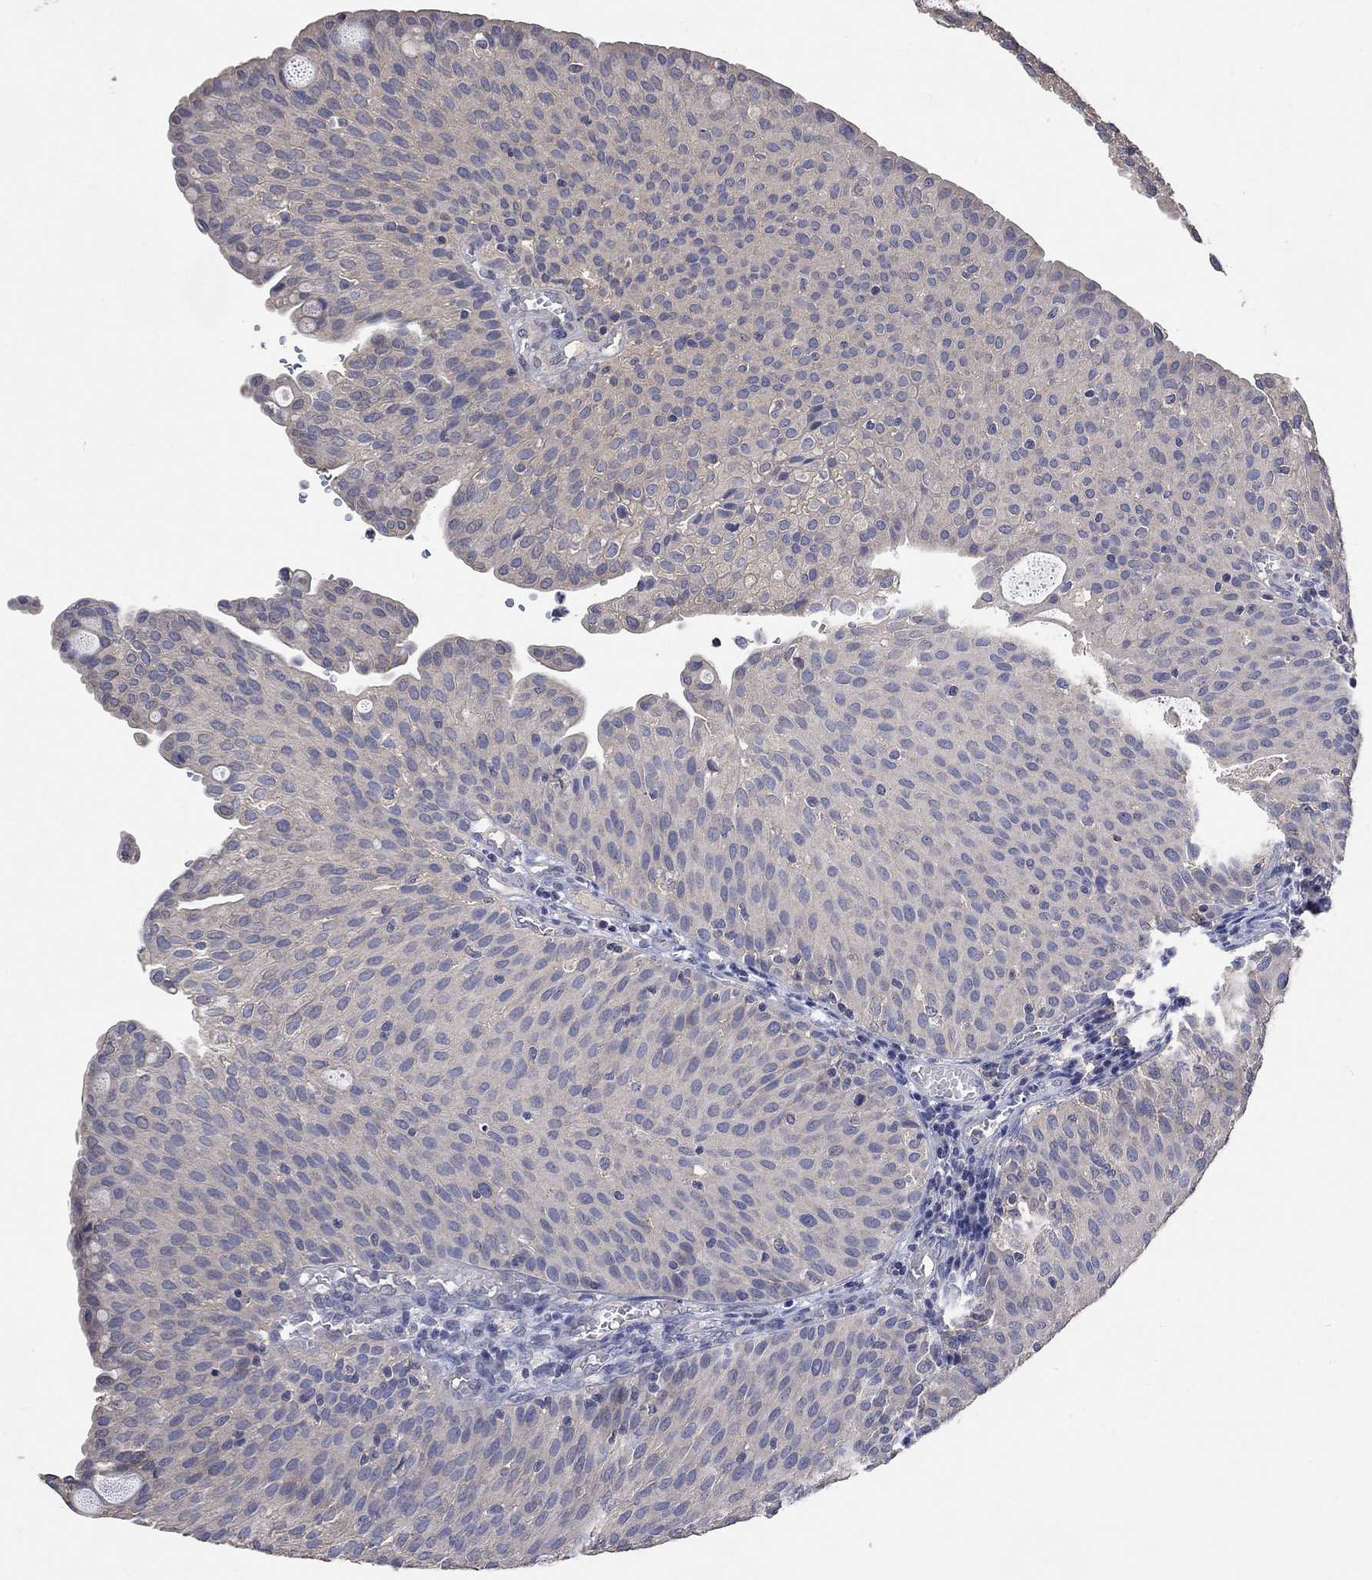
{"staining": {"intensity": "negative", "quantity": "none", "location": "none"}, "tissue": "urothelial cancer", "cell_type": "Tumor cells", "image_type": "cancer", "snomed": [{"axis": "morphology", "description": "Urothelial carcinoma, Low grade"}, {"axis": "topography", "description": "Urinary bladder"}], "caption": "A high-resolution micrograph shows IHC staining of urothelial cancer, which reveals no significant staining in tumor cells.", "gene": "PTPN20", "patient": {"sex": "male", "age": 54}}